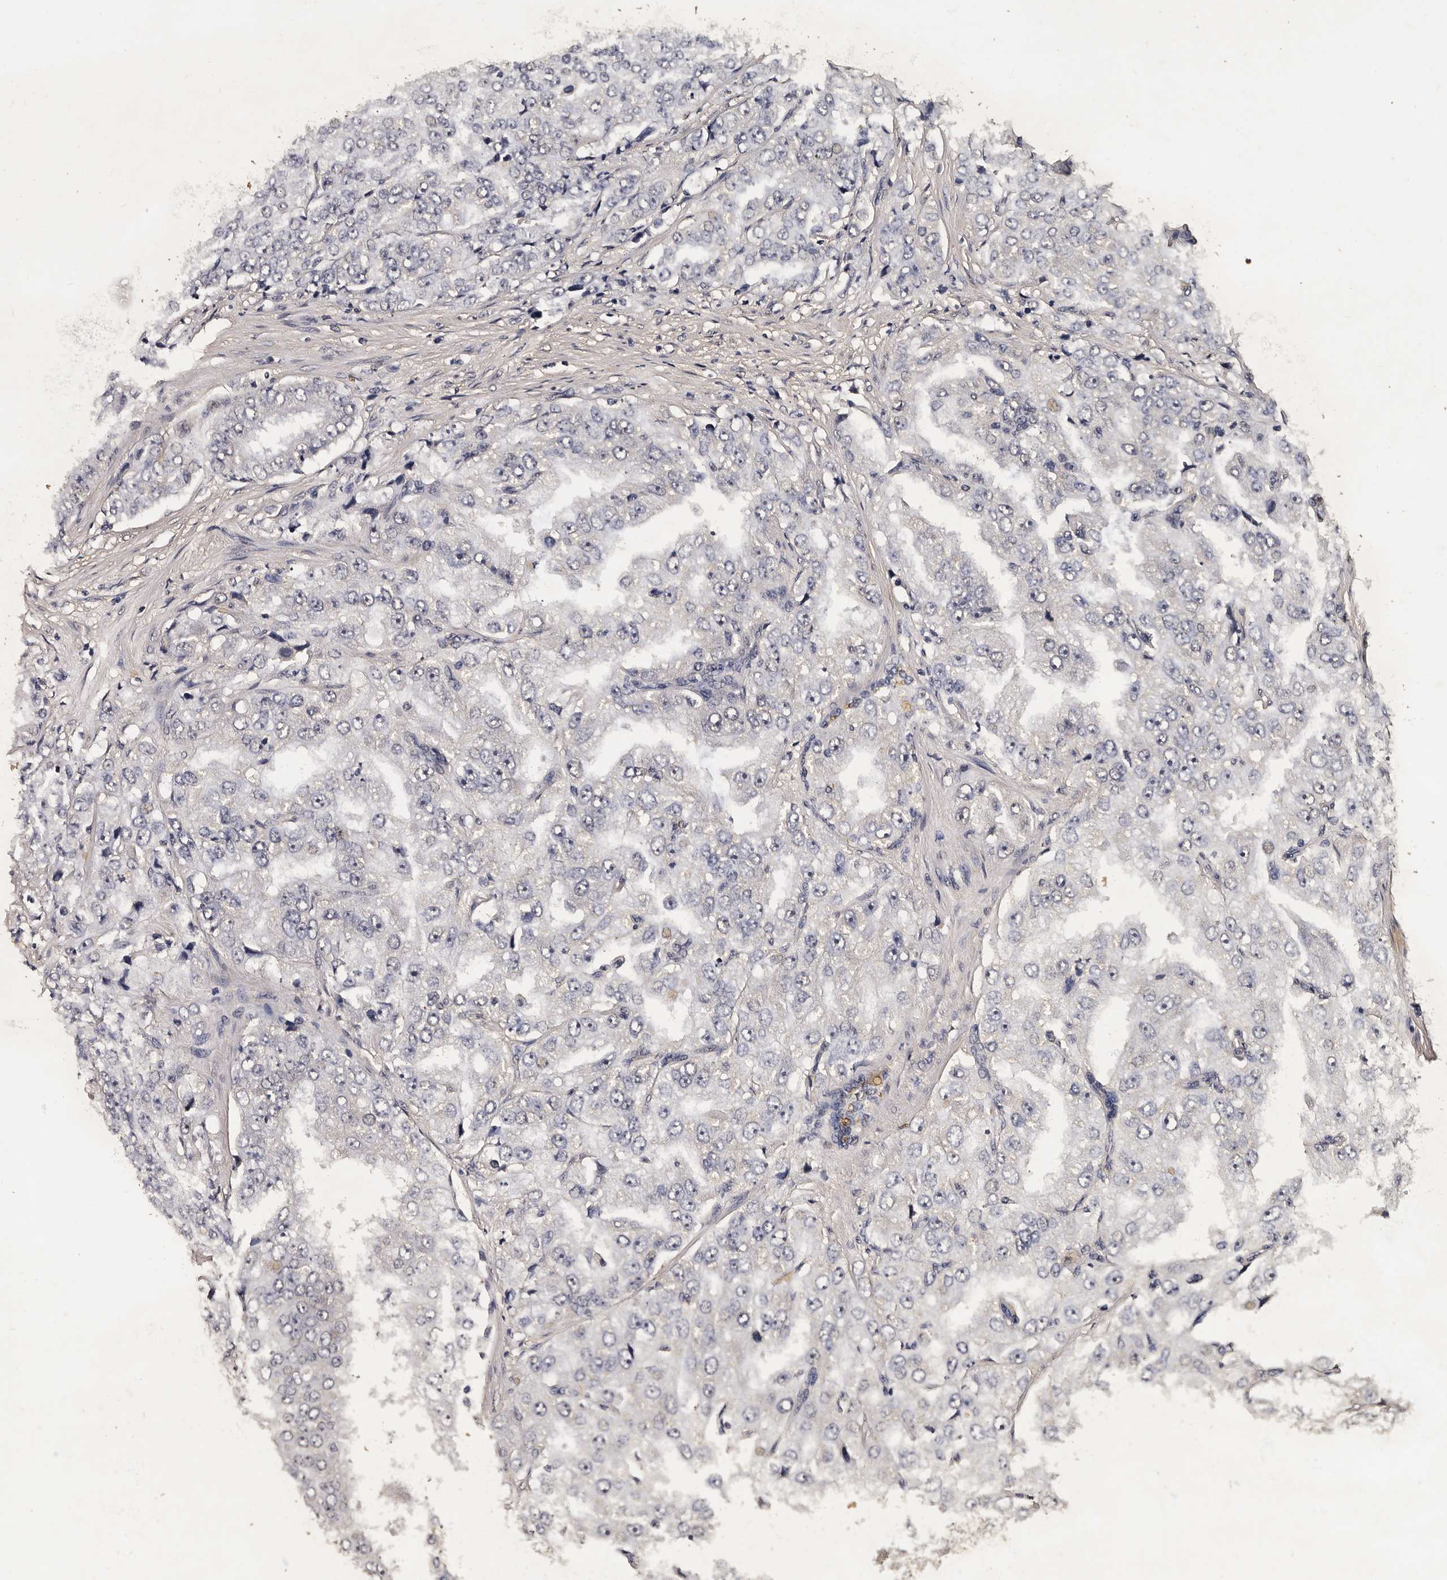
{"staining": {"intensity": "negative", "quantity": "none", "location": "none"}, "tissue": "prostate cancer", "cell_type": "Tumor cells", "image_type": "cancer", "snomed": [{"axis": "morphology", "description": "Adenocarcinoma, High grade"}, {"axis": "topography", "description": "Prostate"}], "caption": "Photomicrograph shows no protein staining in tumor cells of prostate adenocarcinoma (high-grade) tissue.", "gene": "PARS2", "patient": {"sex": "male", "age": 58}}